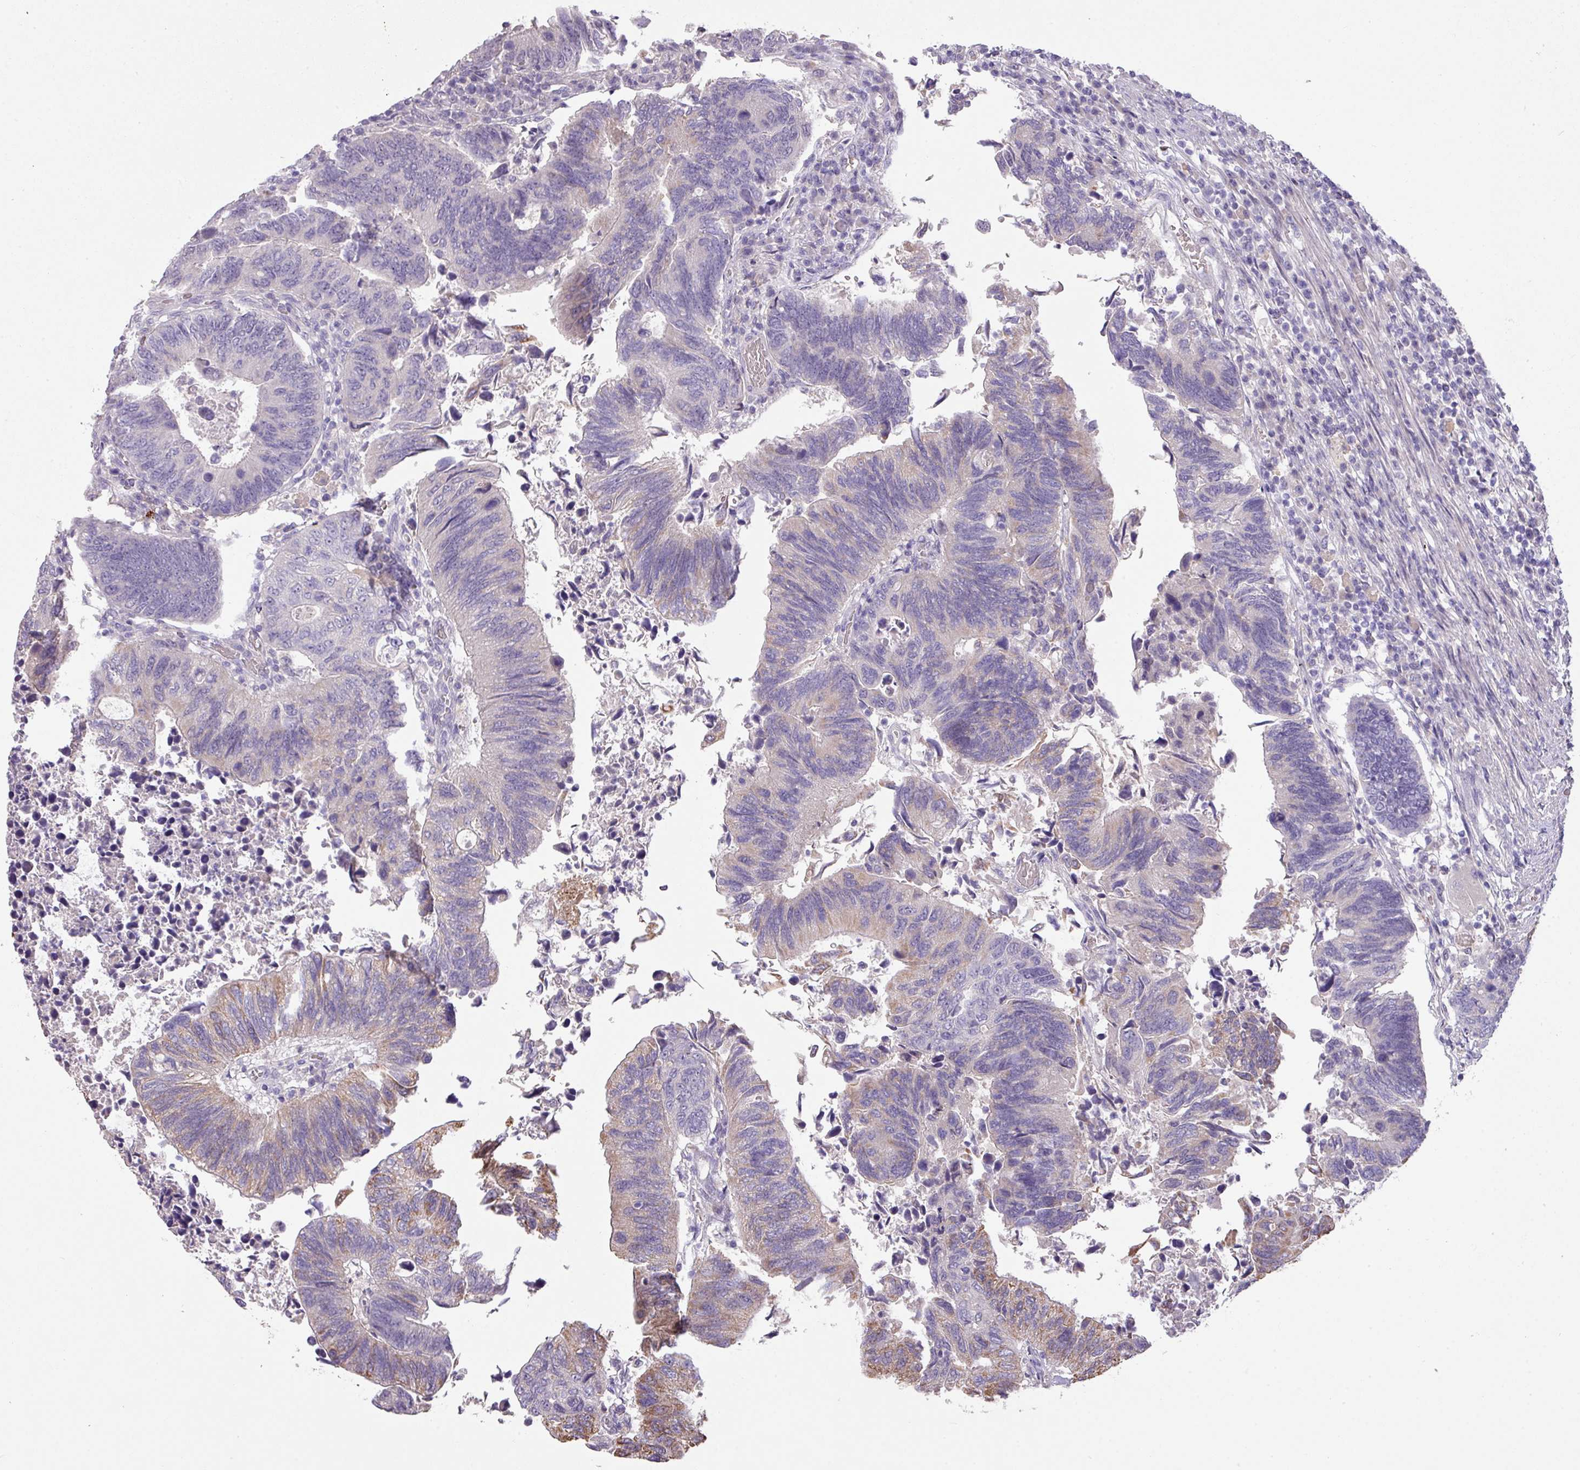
{"staining": {"intensity": "weak", "quantity": "<25%", "location": "cytoplasmic/membranous"}, "tissue": "colorectal cancer", "cell_type": "Tumor cells", "image_type": "cancer", "snomed": [{"axis": "morphology", "description": "Adenocarcinoma, NOS"}, {"axis": "topography", "description": "Colon"}], "caption": "This is an IHC photomicrograph of human colorectal cancer. There is no positivity in tumor cells.", "gene": "PRADC1", "patient": {"sex": "male", "age": 87}}